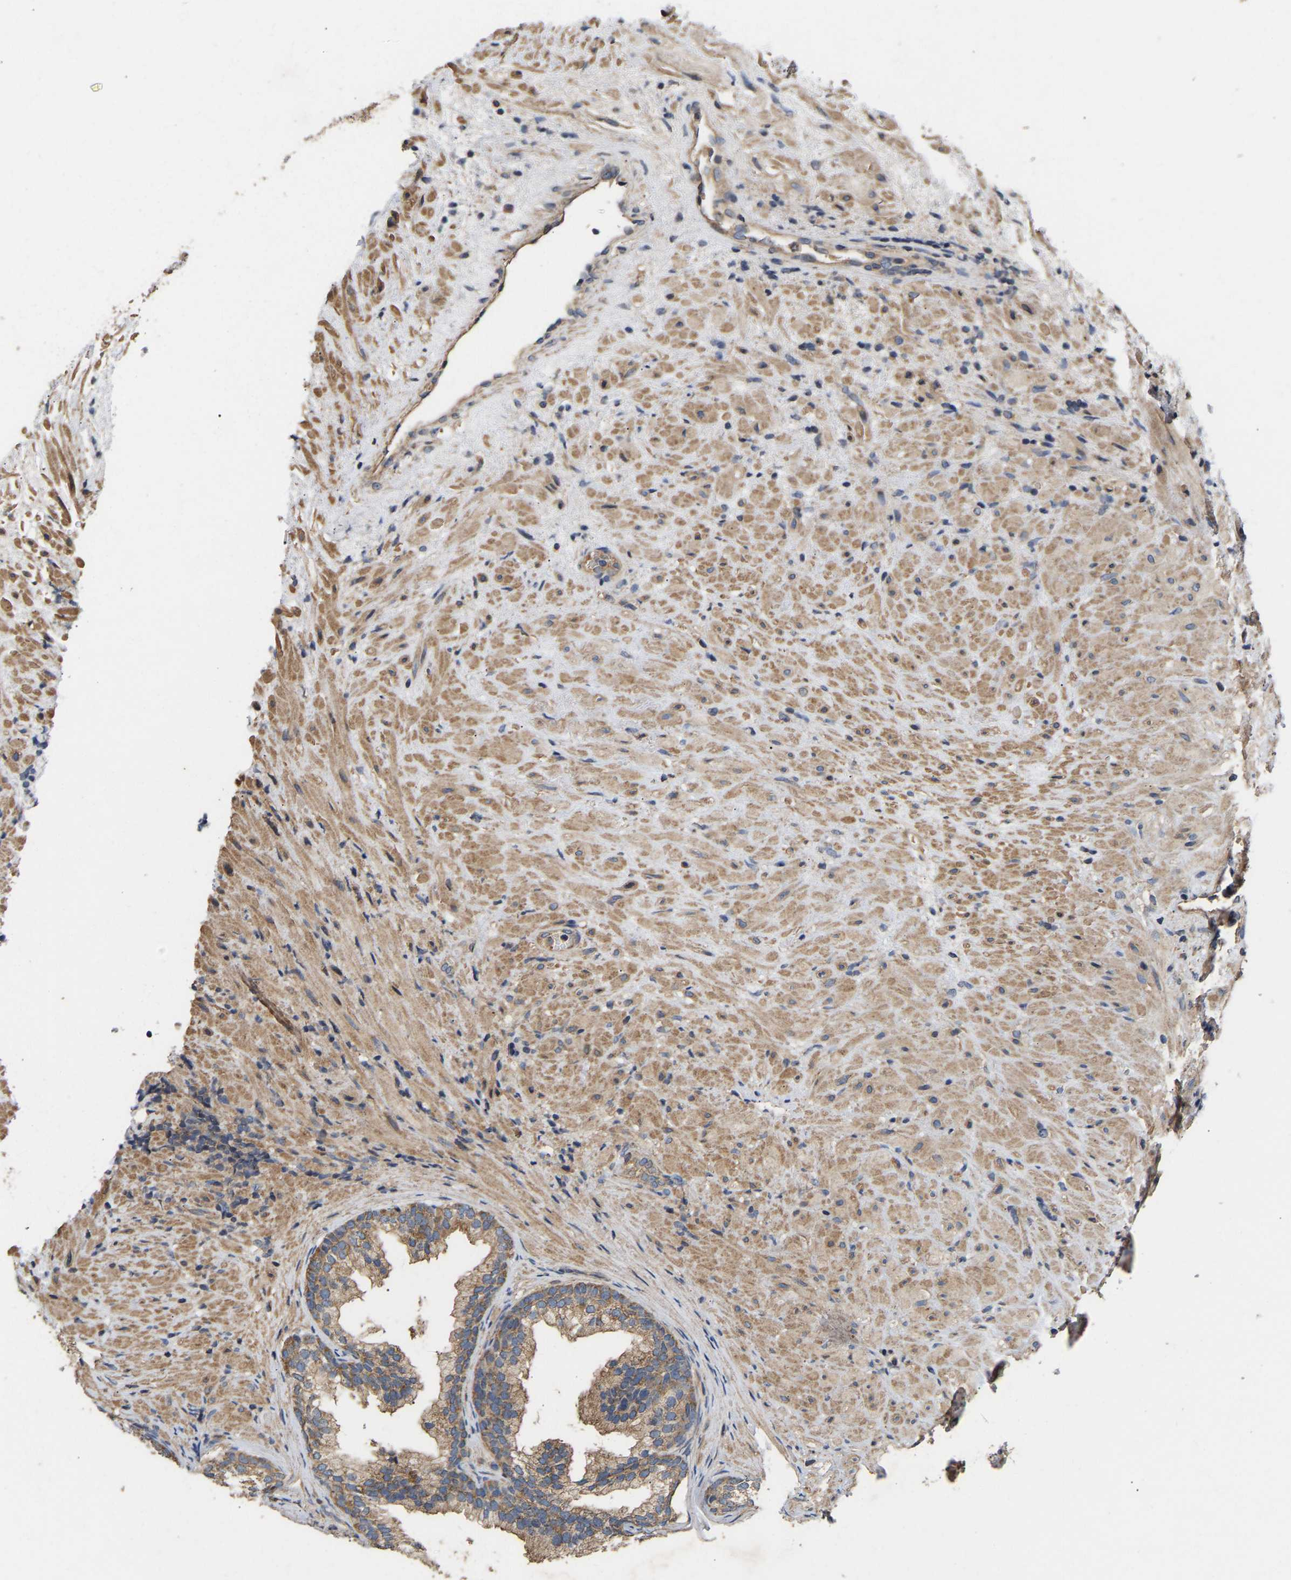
{"staining": {"intensity": "moderate", "quantity": ">75%", "location": "cytoplasmic/membranous"}, "tissue": "prostate", "cell_type": "Glandular cells", "image_type": "normal", "snomed": [{"axis": "morphology", "description": "Normal tissue, NOS"}, {"axis": "topography", "description": "Prostate"}], "caption": "High-magnification brightfield microscopy of unremarkable prostate stained with DAB (3,3'-diaminobenzidine) (brown) and counterstained with hematoxylin (blue). glandular cells exhibit moderate cytoplasmic/membranous expression is appreciated in approximately>75% of cells.", "gene": "AIMP2", "patient": {"sex": "male", "age": 76}}